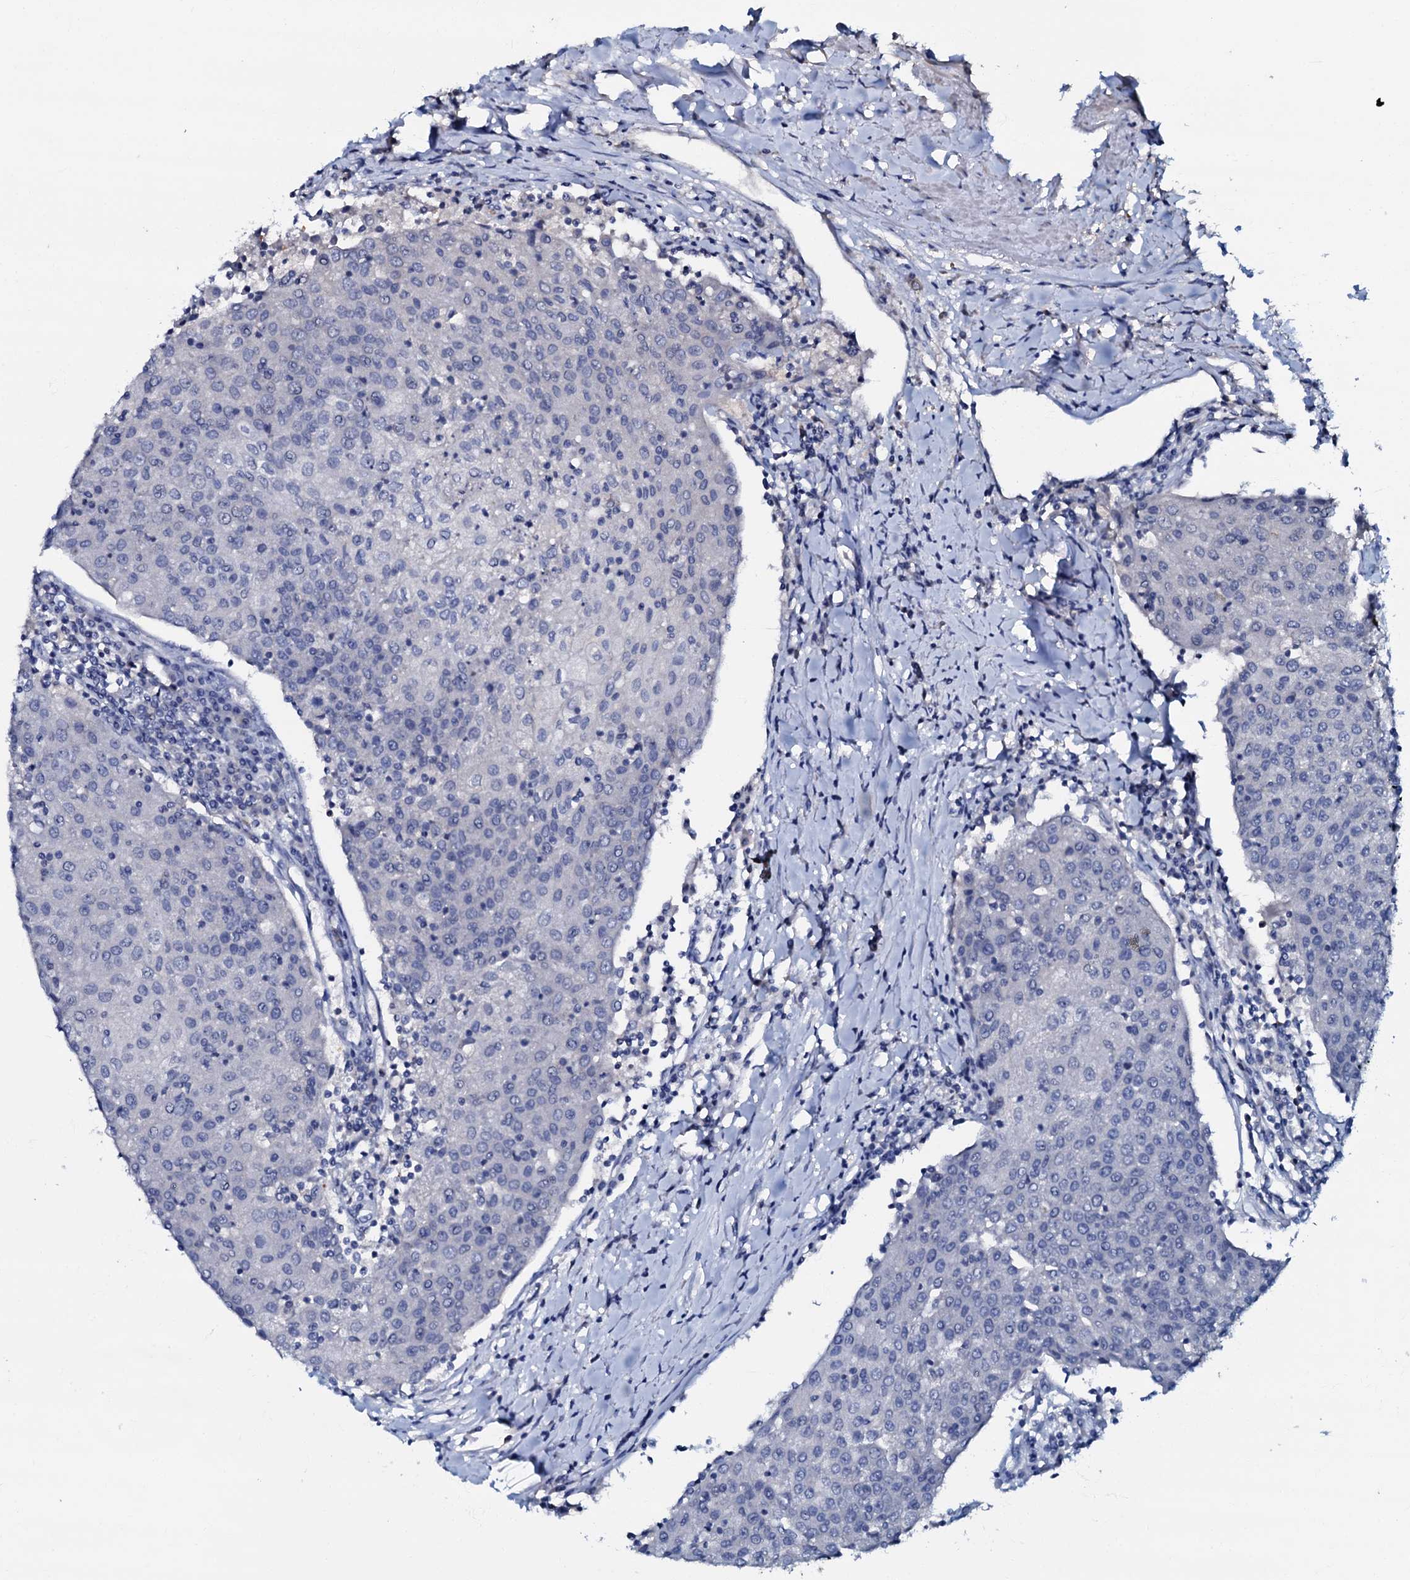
{"staining": {"intensity": "negative", "quantity": "none", "location": "none"}, "tissue": "urothelial cancer", "cell_type": "Tumor cells", "image_type": "cancer", "snomed": [{"axis": "morphology", "description": "Urothelial carcinoma, High grade"}, {"axis": "topography", "description": "Urinary bladder"}], "caption": "IHC image of neoplastic tissue: human high-grade urothelial carcinoma stained with DAB demonstrates no significant protein staining in tumor cells. (DAB immunohistochemistry (IHC) with hematoxylin counter stain).", "gene": "CPNE2", "patient": {"sex": "female", "age": 85}}